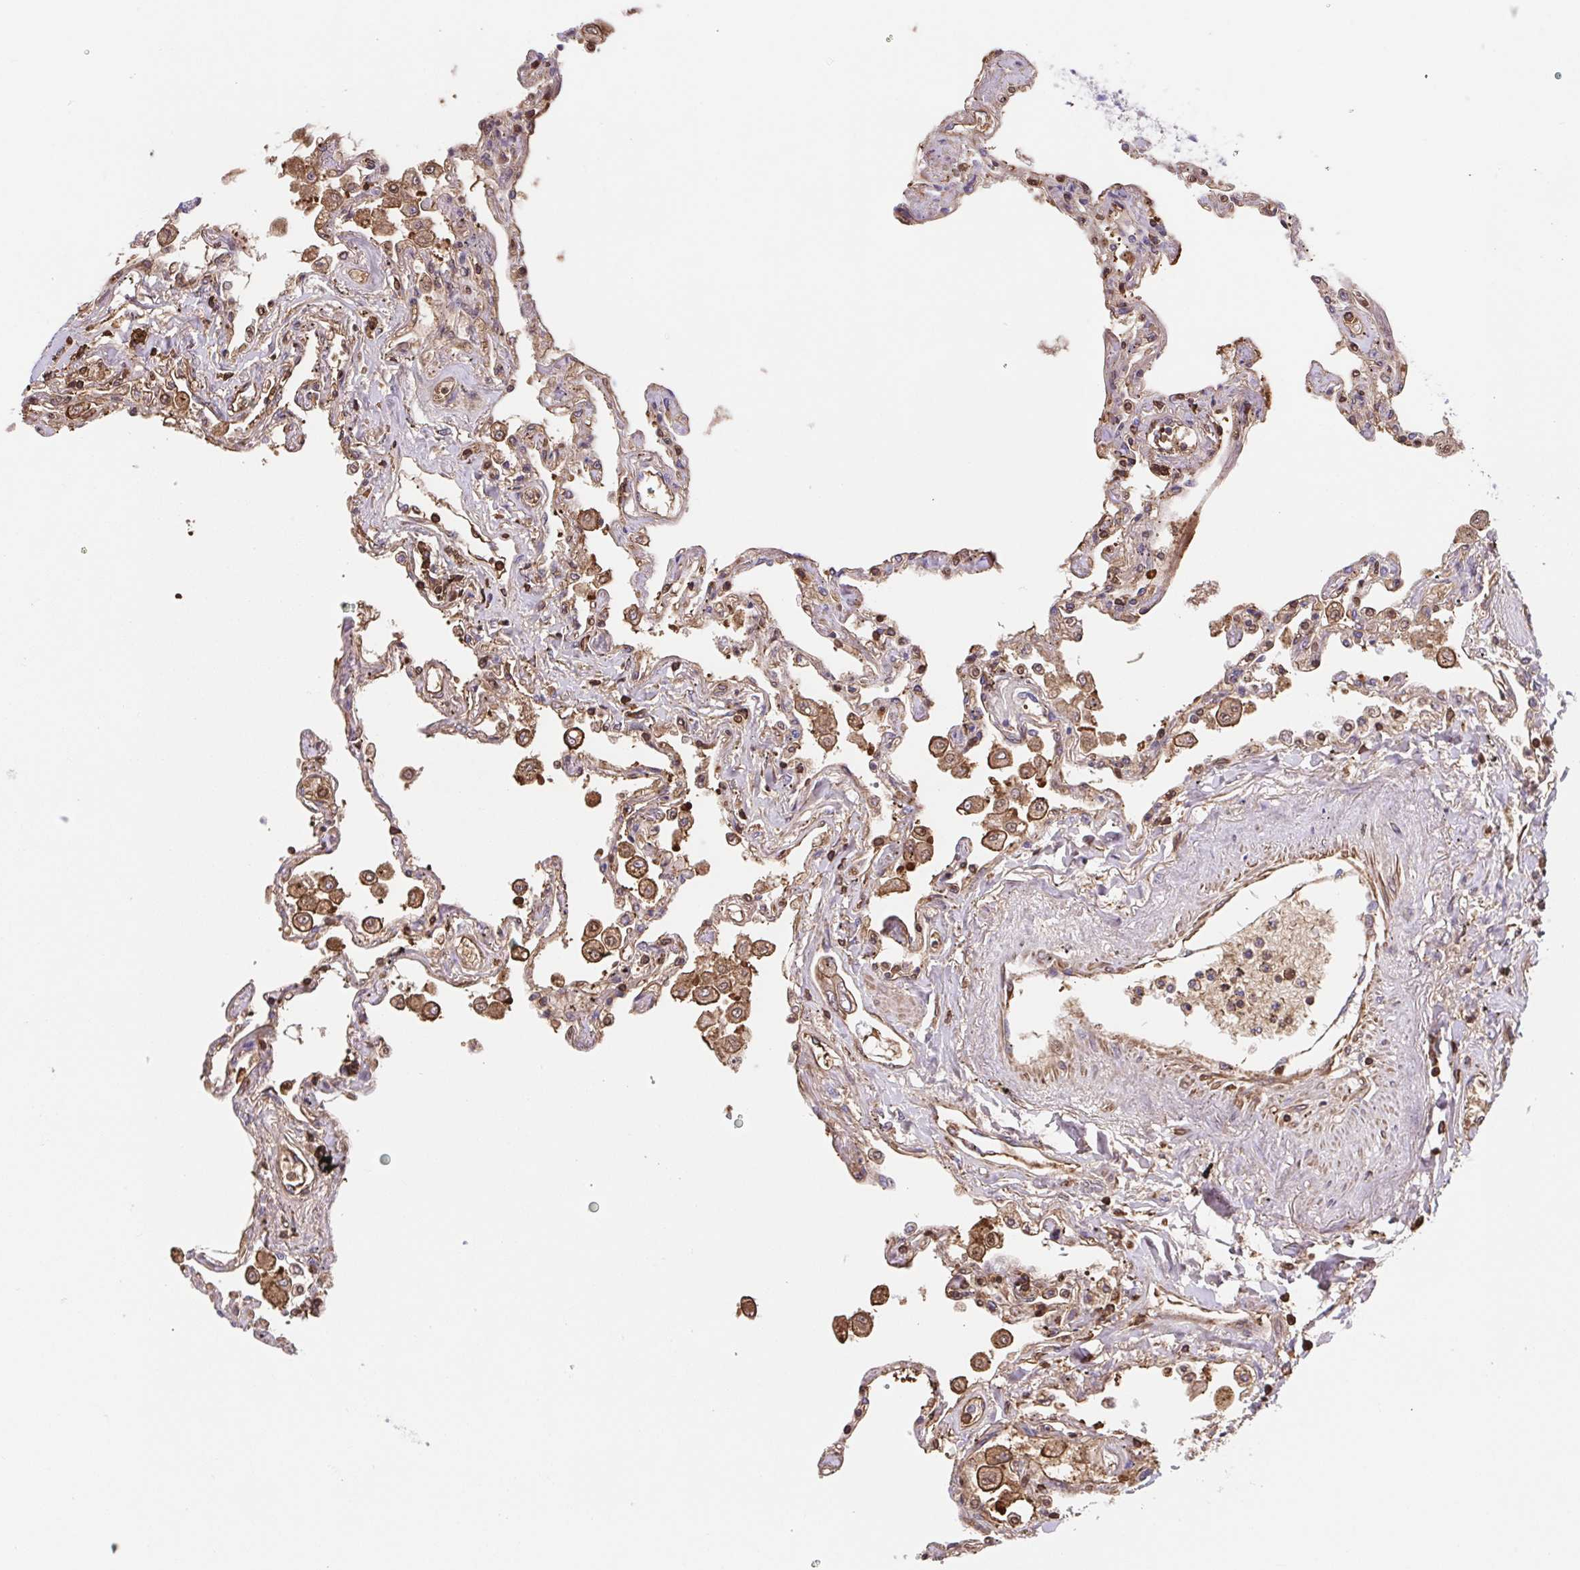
{"staining": {"intensity": "negative", "quantity": "none", "location": "none"}, "tissue": "lung", "cell_type": "Alveolar cells", "image_type": "normal", "snomed": [{"axis": "morphology", "description": "Normal tissue, NOS"}, {"axis": "morphology", "description": "Adenocarcinoma, NOS"}, {"axis": "topography", "description": "Cartilage tissue"}, {"axis": "topography", "description": "Lung"}], "caption": "IHC of unremarkable human lung displays no staining in alveolar cells.", "gene": "TPRG1", "patient": {"sex": "female", "age": 67}}